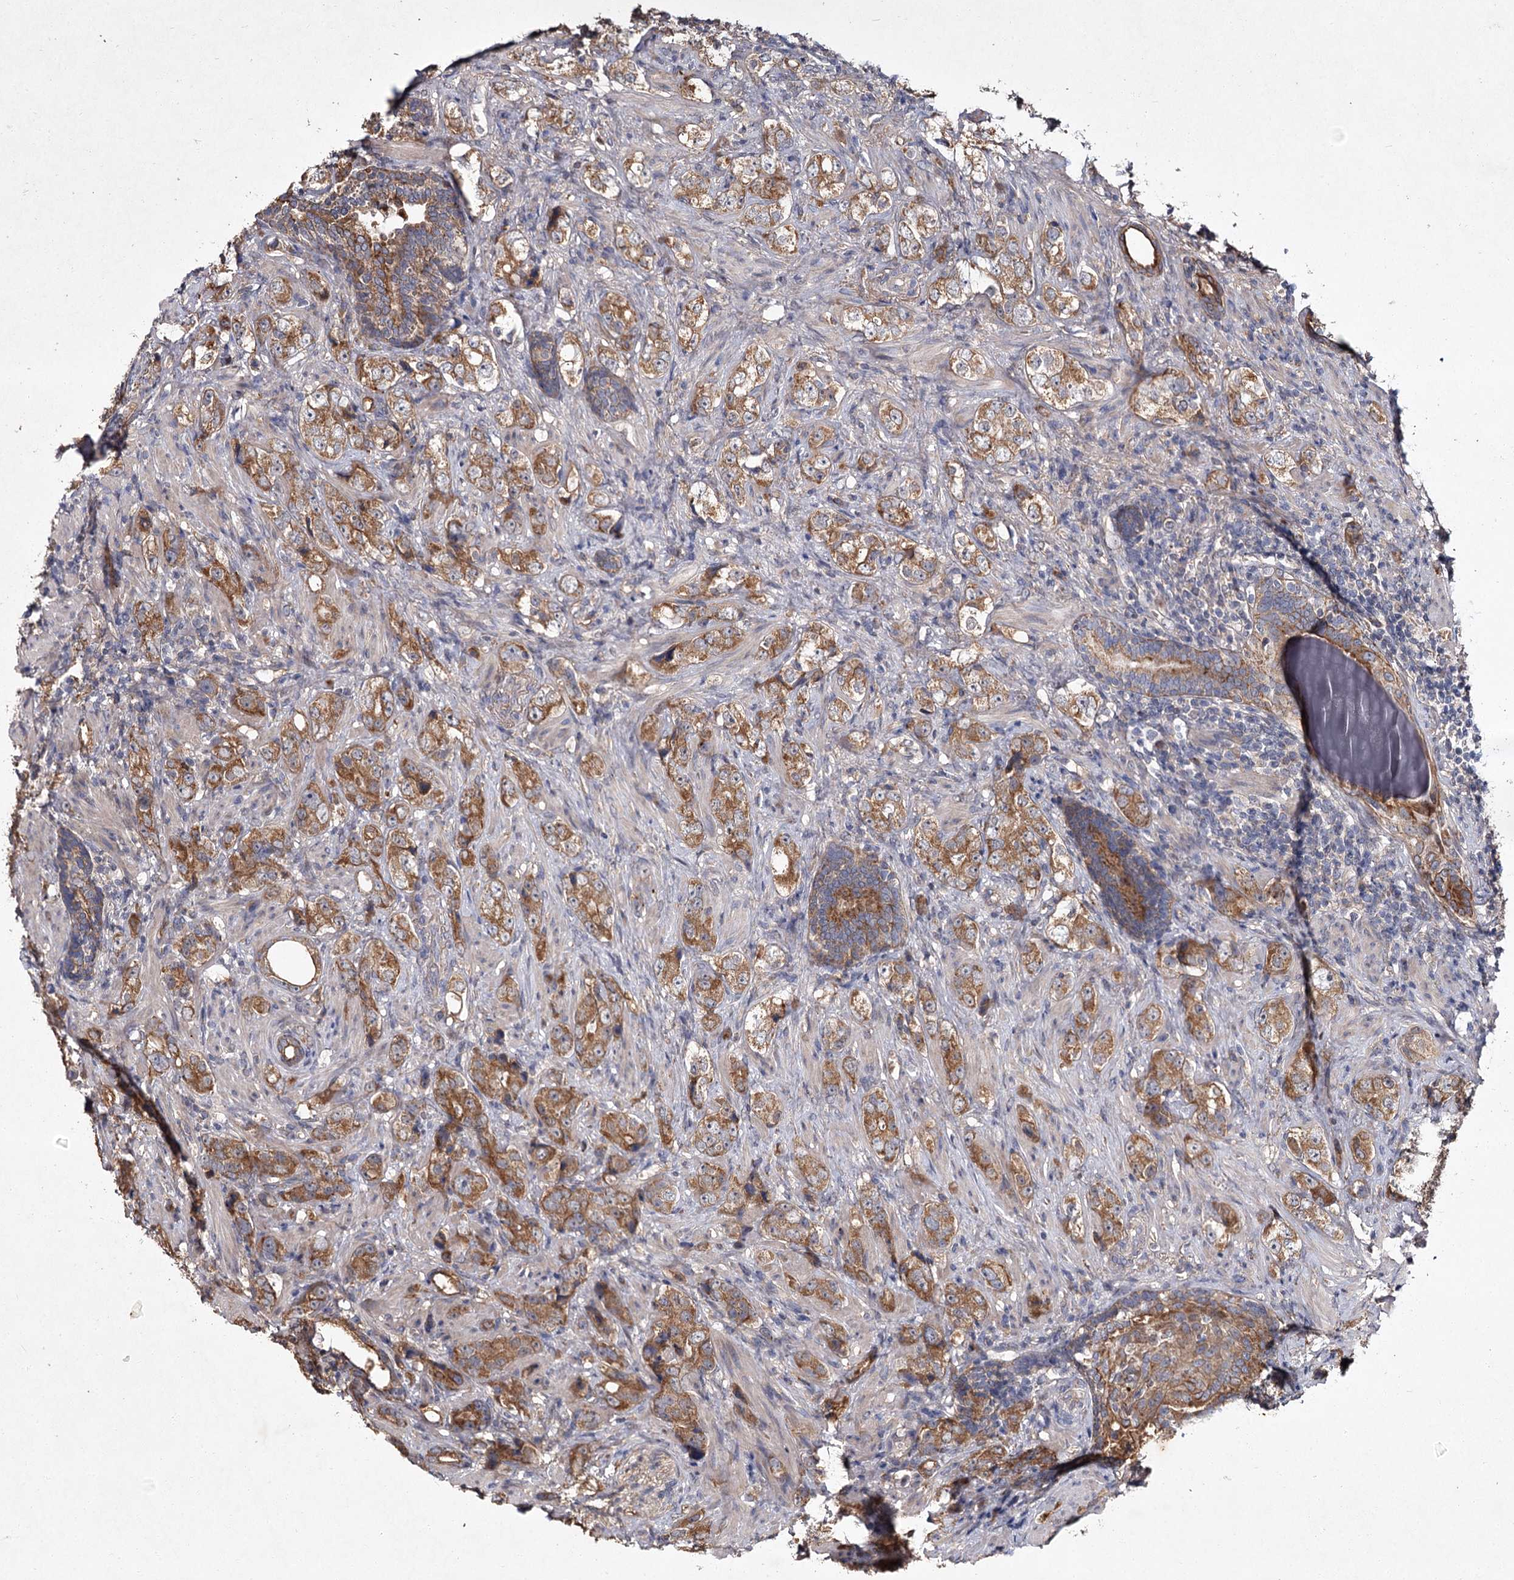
{"staining": {"intensity": "moderate", "quantity": ">75%", "location": "cytoplasmic/membranous"}, "tissue": "prostate cancer", "cell_type": "Tumor cells", "image_type": "cancer", "snomed": [{"axis": "morphology", "description": "Adenocarcinoma, High grade"}, {"axis": "topography", "description": "Prostate"}], "caption": "Immunohistochemistry (IHC) (DAB (3,3'-diaminobenzidine)) staining of prostate cancer exhibits moderate cytoplasmic/membranous protein staining in approximately >75% of tumor cells. (DAB IHC, brown staining for protein, blue staining for nuclei).", "gene": "MFN1", "patient": {"sex": "male", "age": 63}}